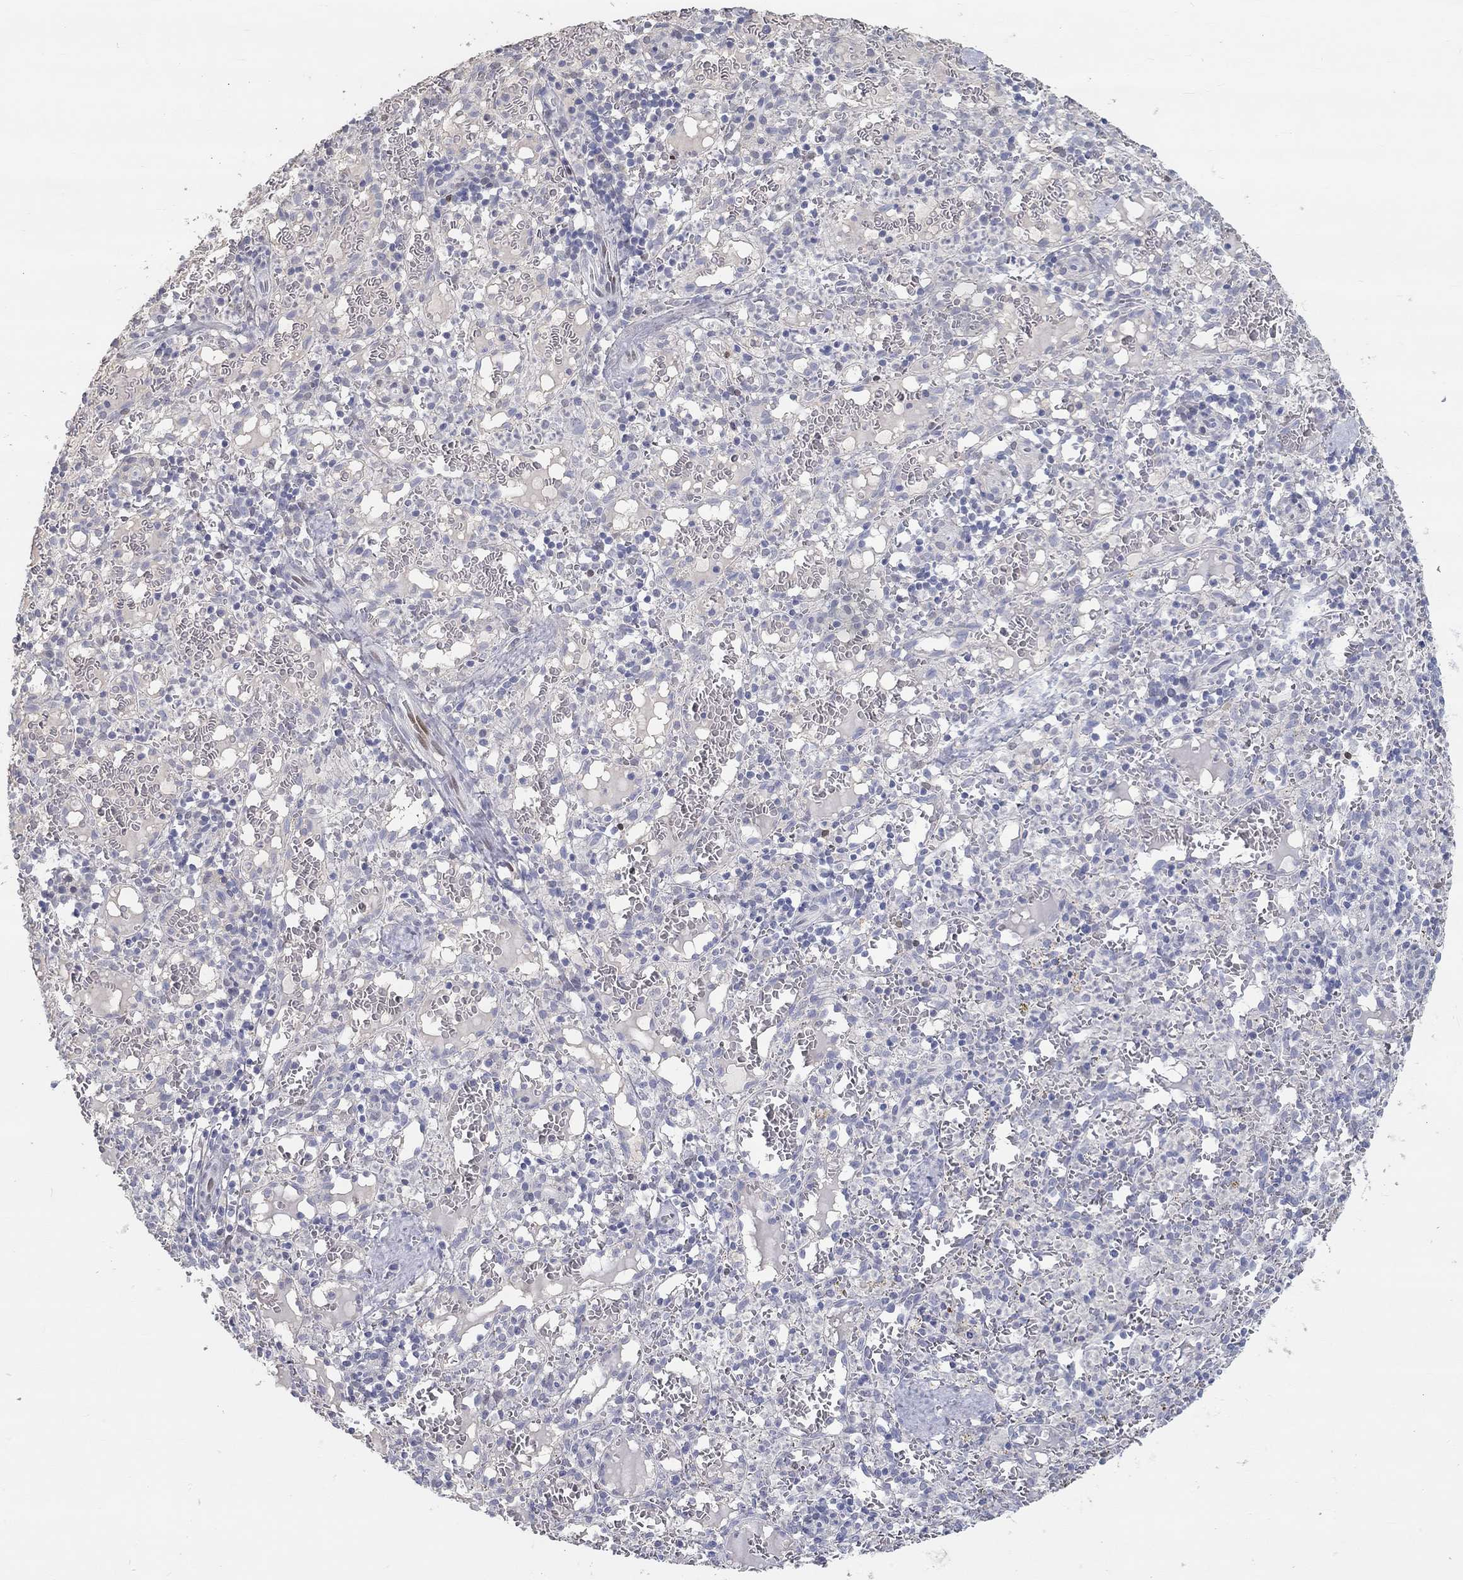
{"staining": {"intensity": "negative", "quantity": "none", "location": "none"}, "tissue": "spleen", "cell_type": "Cells in red pulp", "image_type": "normal", "snomed": [{"axis": "morphology", "description": "Normal tissue, NOS"}, {"axis": "topography", "description": "Spleen"}], "caption": "The immunohistochemistry micrograph has no significant expression in cells in red pulp of spleen. The staining is performed using DAB brown chromogen with nuclei counter-stained in using hematoxylin.", "gene": "FGF2", "patient": {"sex": "male", "age": 11}}